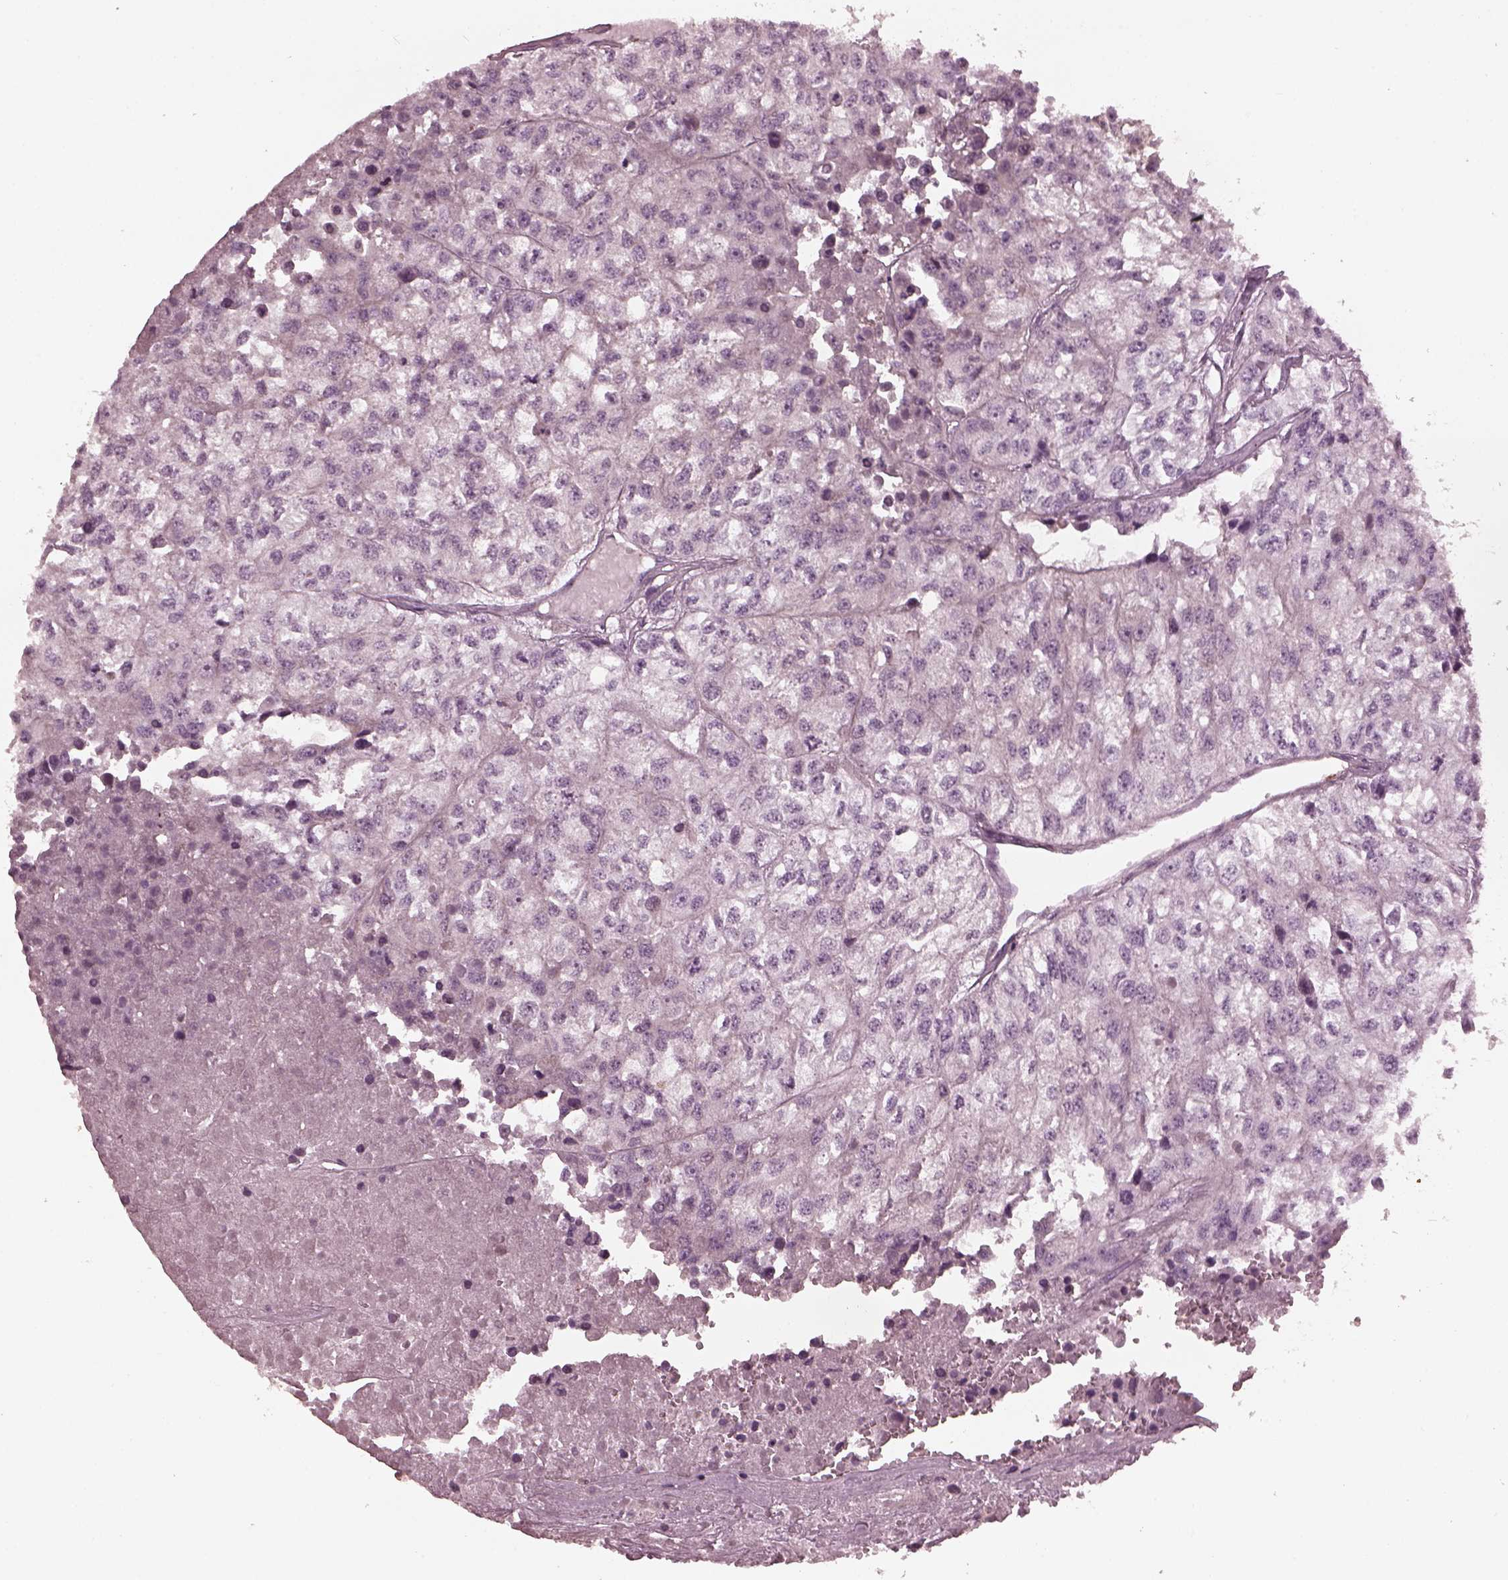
{"staining": {"intensity": "negative", "quantity": "none", "location": "none"}, "tissue": "renal cancer", "cell_type": "Tumor cells", "image_type": "cancer", "snomed": [{"axis": "morphology", "description": "Adenocarcinoma, NOS"}, {"axis": "topography", "description": "Kidney"}], "caption": "High magnification brightfield microscopy of adenocarcinoma (renal) stained with DAB (3,3'-diaminobenzidine) (brown) and counterstained with hematoxylin (blue): tumor cells show no significant staining. (Brightfield microscopy of DAB (3,3'-diaminobenzidine) immunohistochemistry (IHC) at high magnification).", "gene": "PSTPIP2", "patient": {"sex": "male", "age": 56}}